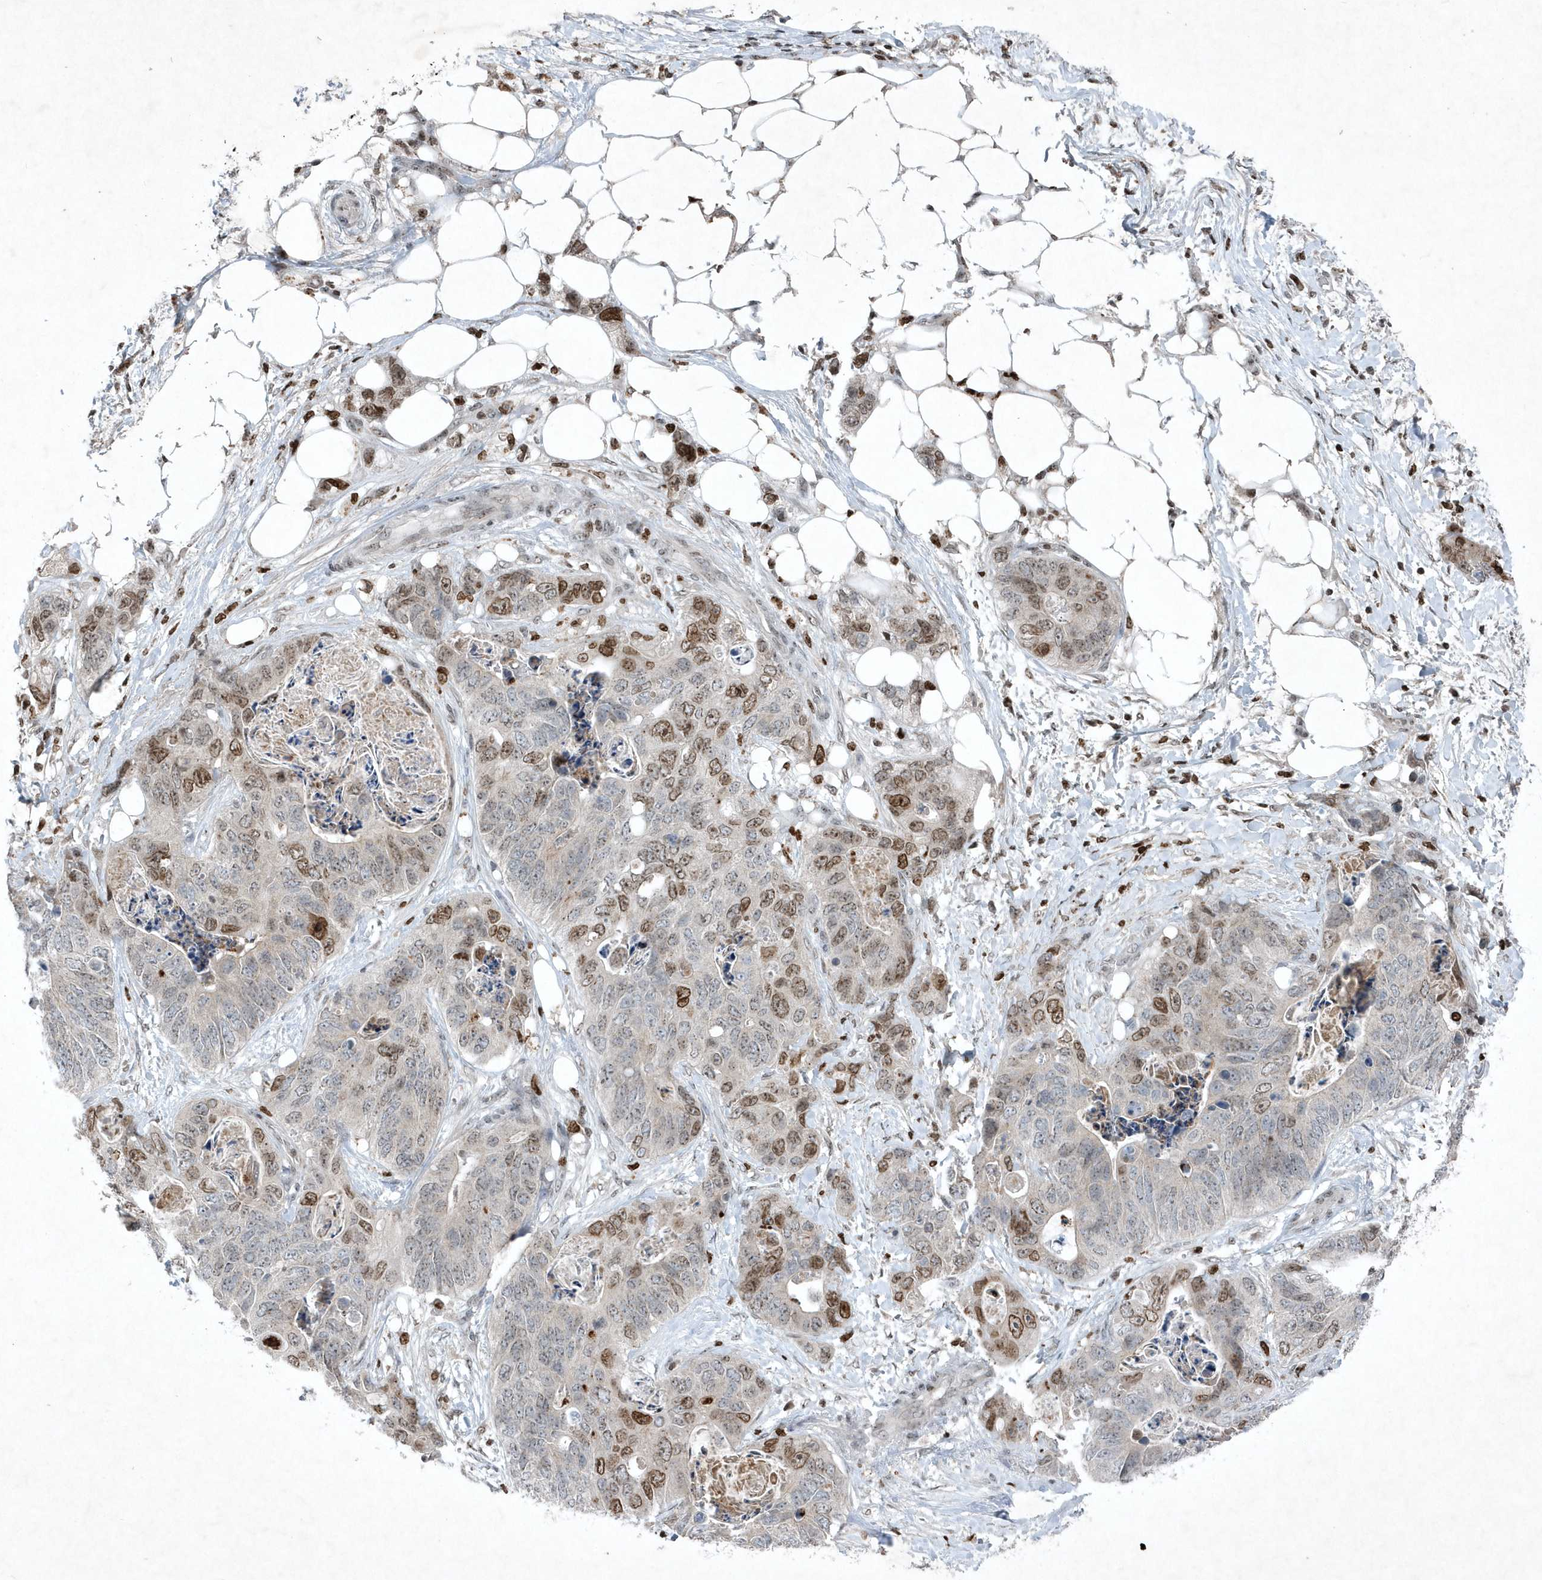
{"staining": {"intensity": "moderate", "quantity": "25%-75%", "location": "nuclear"}, "tissue": "stomach cancer", "cell_type": "Tumor cells", "image_type": "cancer", "snomed": [{"axis": "morphology", "description": "Adenocarcinoma, NOS"}, {"axis": "topography", "description": "Stomach"}], "caption": "Brown immunohistochemical staining in adenocarcinoma (stomach) demonstrates moderate nuclear expression in about 25%-75% of tumor cells. Immunohistochemistry stains the protein of interest in brown and the nuclei are stained blue.", "gene": "QTRT2", "patient": {"sex": "female", "age": 89}}